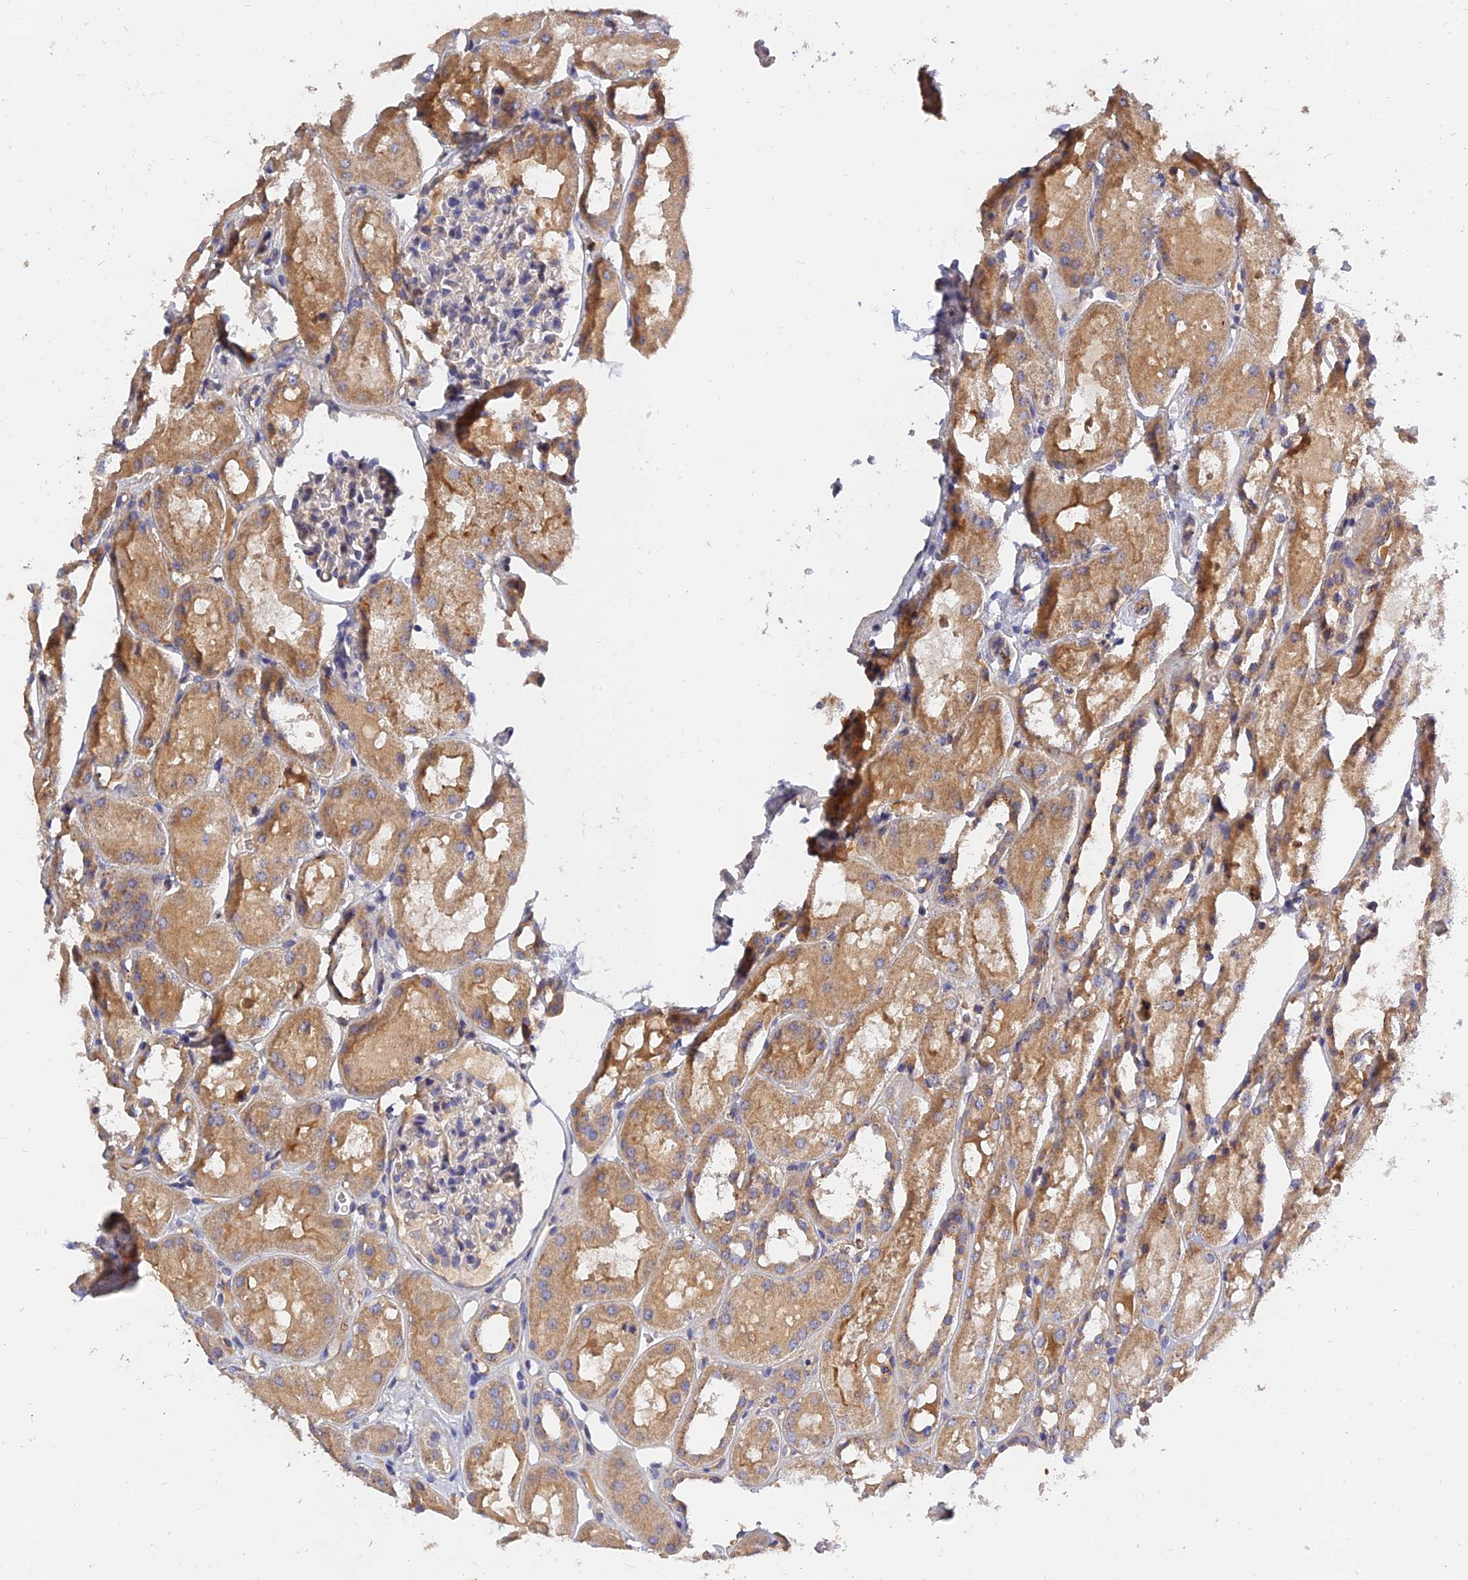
{"staining": {"intensity": "weak", "quantity": "<25%", "location": "cytoplasmic/membranous"}, "tissue": "kidney", "cell_type": "Cells in glomeruli", "image_type": "normal", "snomed": [{"axis": "morphology", "description": "Normal tissue, NOS"}, {"axis": "topography", "description": "Kidney"}, {"axis": "topography", "description": "Urinary bladder"}], "caption": "The image demonstrates no staining of cells in glomeruli in unremarkable kidney.", "gene": "MRPL35", "patient": {"sex": "male", "age": 16}}